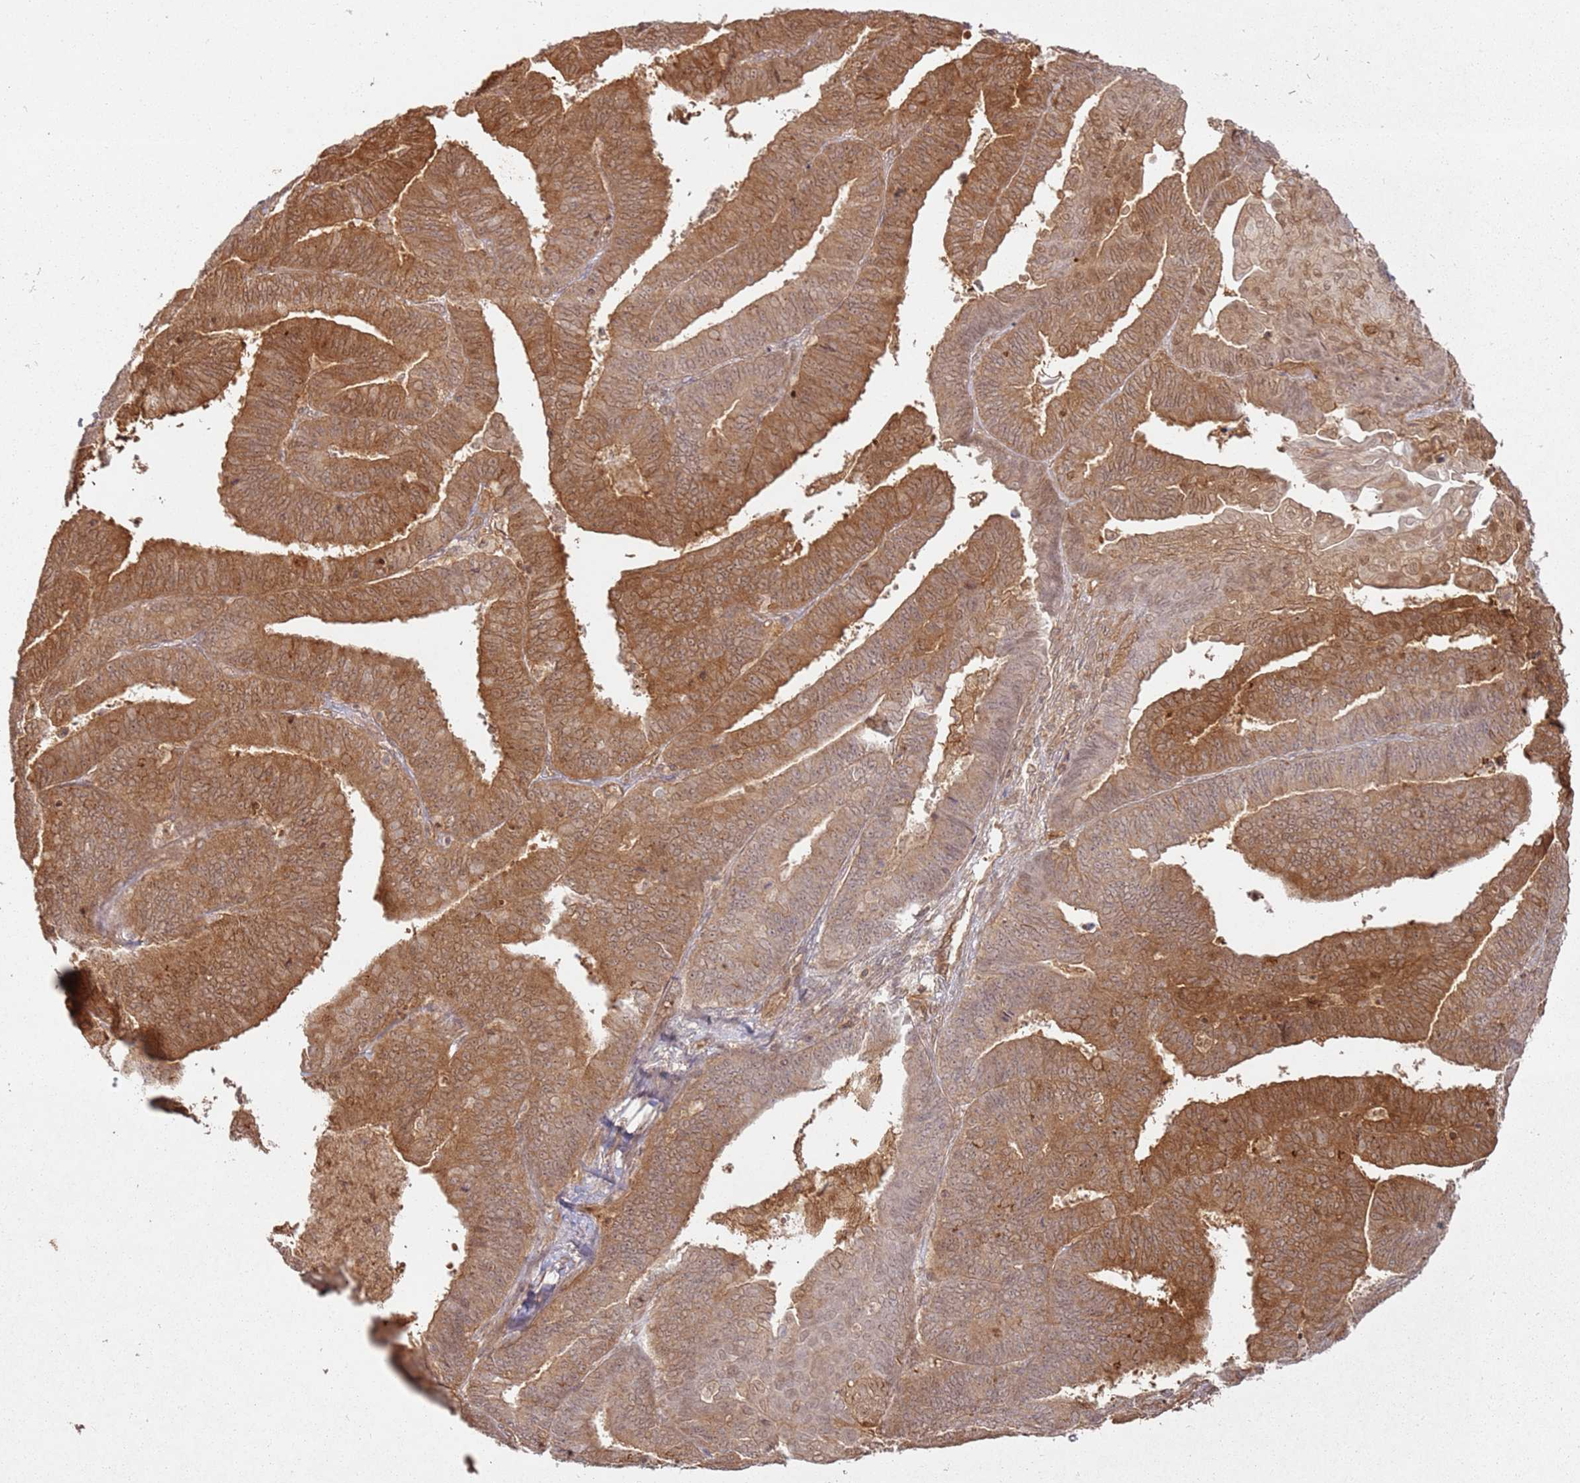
{"staining": {"intensity": "moderate", "quantity": ">75%", "location": "cytoplasmic/membranous"}, "tissue": "endometrial cancer", "cell_type": "Tumor cells", "image_type": "cancer", "snomed": [{"axis": "morphology", "description": "Adenocarcinoma, NOS"}, {"axis": "topography", "description": "Endometrium"}], "caption": "Endometrial cancer (adenocarcinoma) stained with immunohistochemistry displays moderate cytoplasmic/membranous expression in approximately >75% of tumor cells.", "gene": "ZNF776", "patient": {"sex": "female", "age": 73}}